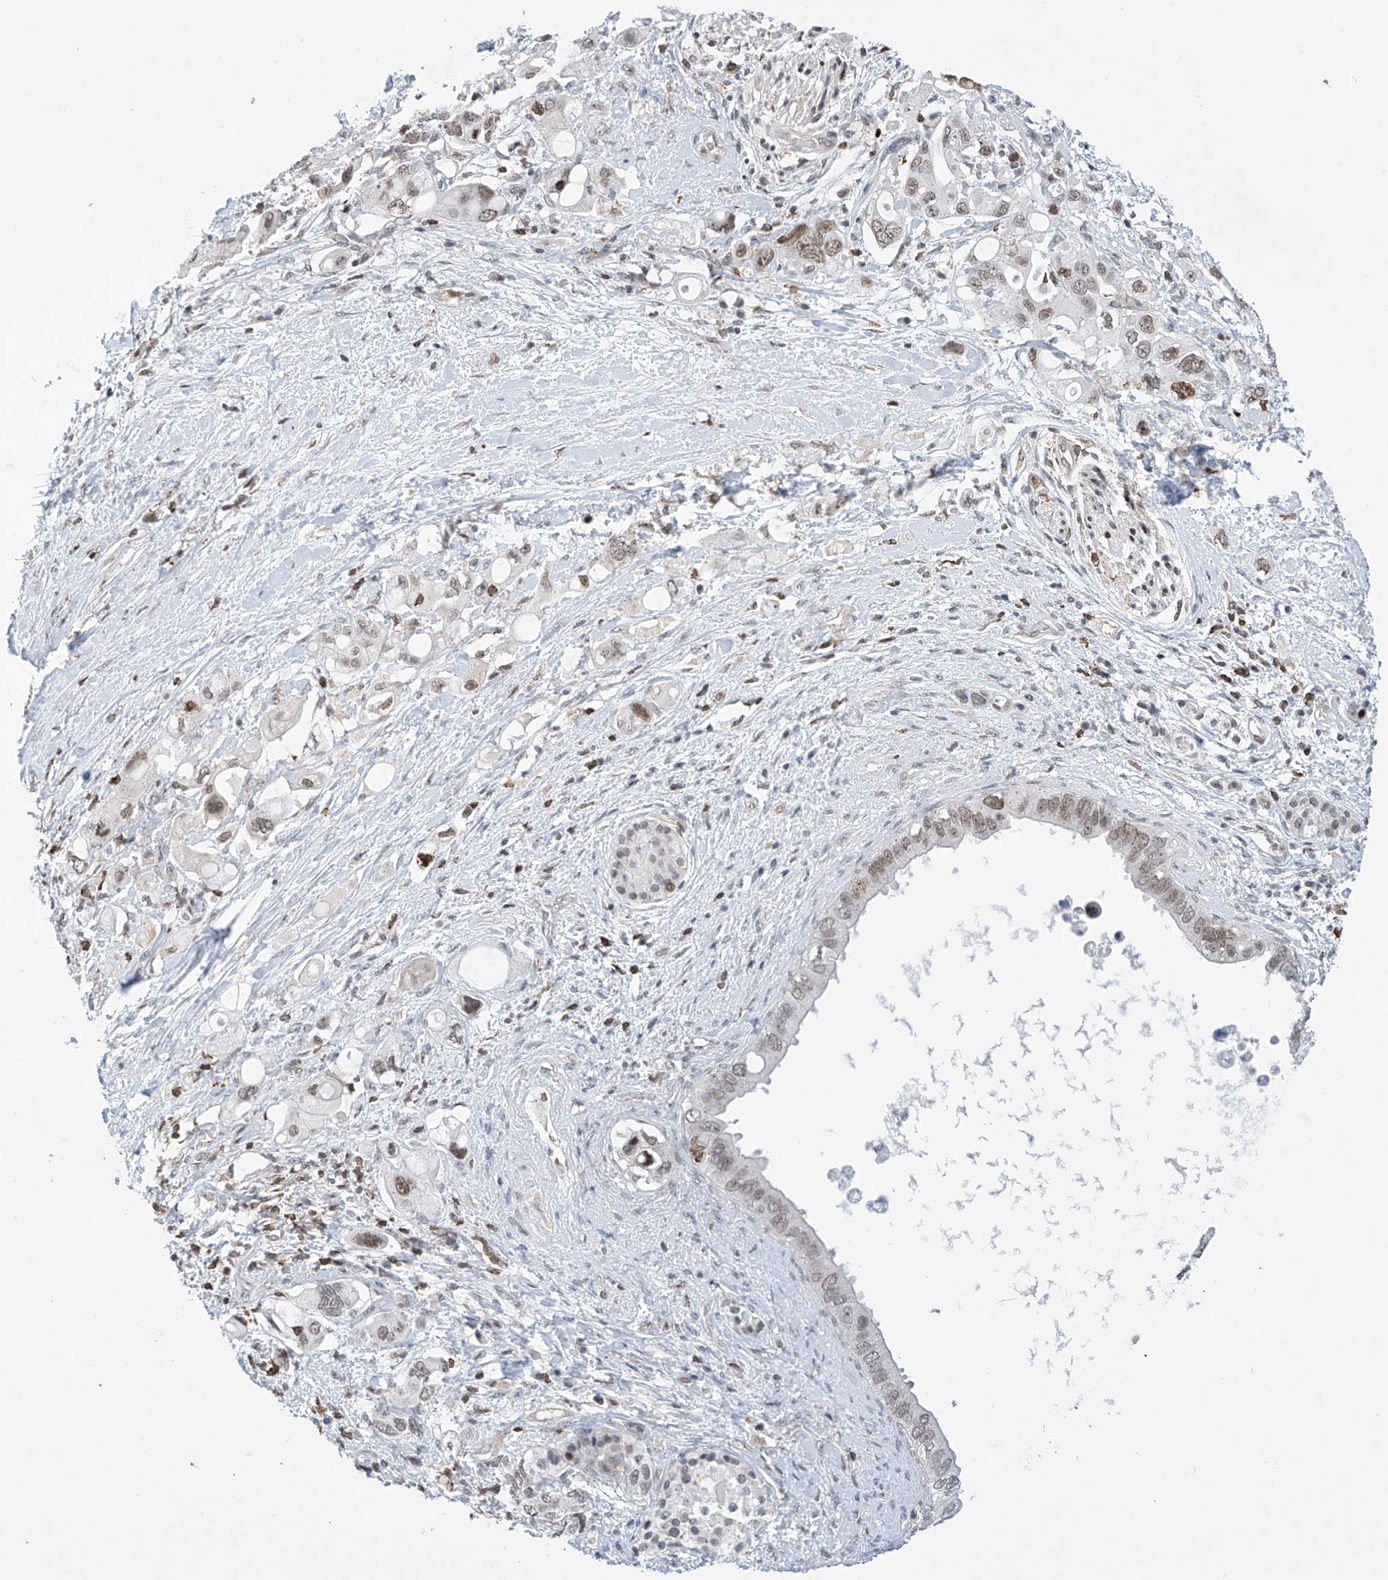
{"staining": {"intensity": "weak", "quantity": "25%-75%", "location": "nuclear"}, "tissue": "pancreatic cancer", "cell_type": "Tumor cells", "image_type": "cancer", "snomed": [{"axis": "morphology", "description": "Adenocarcinoma, NOS"}, {"axis": "topography", "description": "Pancreas"}], "caption": "Human adenocarcinoma (pancreatic) stained with a brown dye reveals weak nuclear positive staining in about 25%-75% of tumor cells.", "gene": "MSL3", "patient": {"sex": "female", "age": 56}}